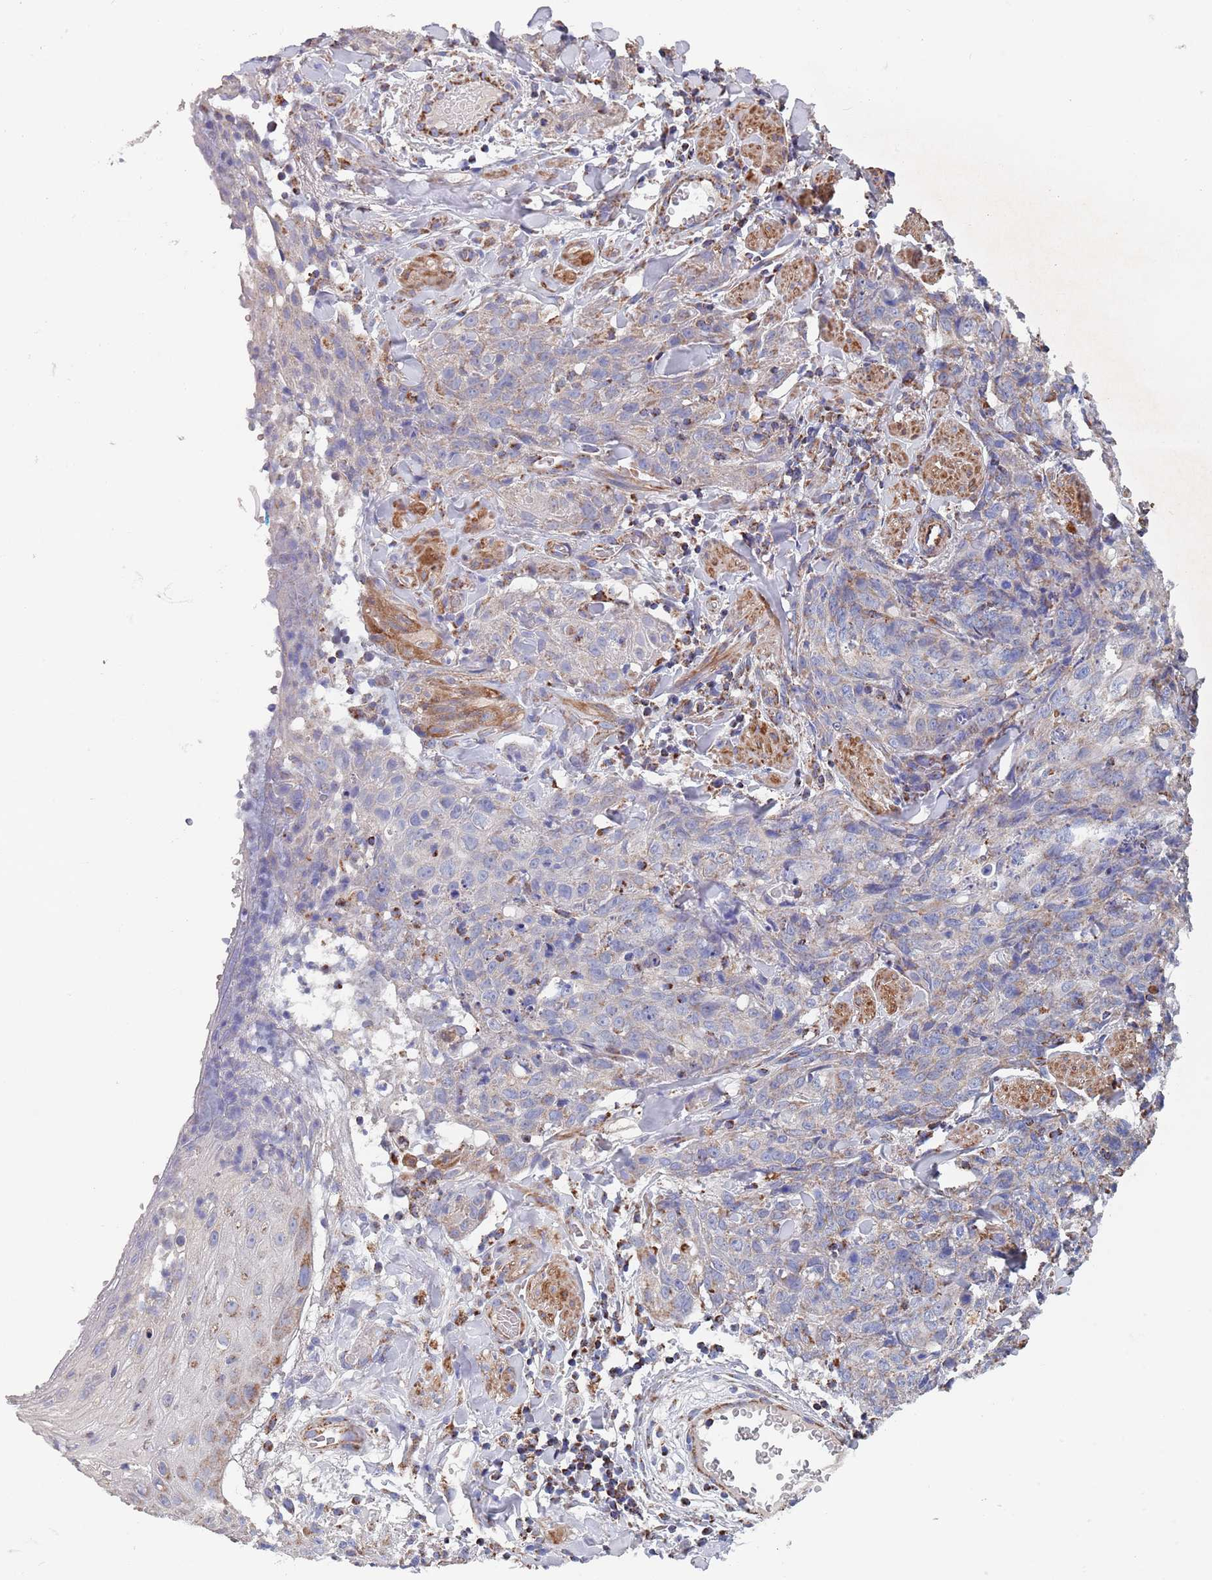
{"staining": {"intensity": "moderate", "quantity": "25%-75%", "location": "cytoplasmic/membranous"}, "tissue": "skin cancer", "cell_type": "Tumor cells", "image_type": "cancer", "snomed": [{"axis": "morphology", "description": "Squamous cell carcinoma, NOS"}, {"axis": "topography", "description": "Skin"}, {"axis": "topography", "description": "Vulva"}], "caption": "This is an image of immunohistochemistry staining of squamous cell carcinoma (skin), which shows moderate expression in the cytoplasmic/membranous of tumor cells.", "gene": "PGP", "patient": {"sex": "female", "age": 85}}